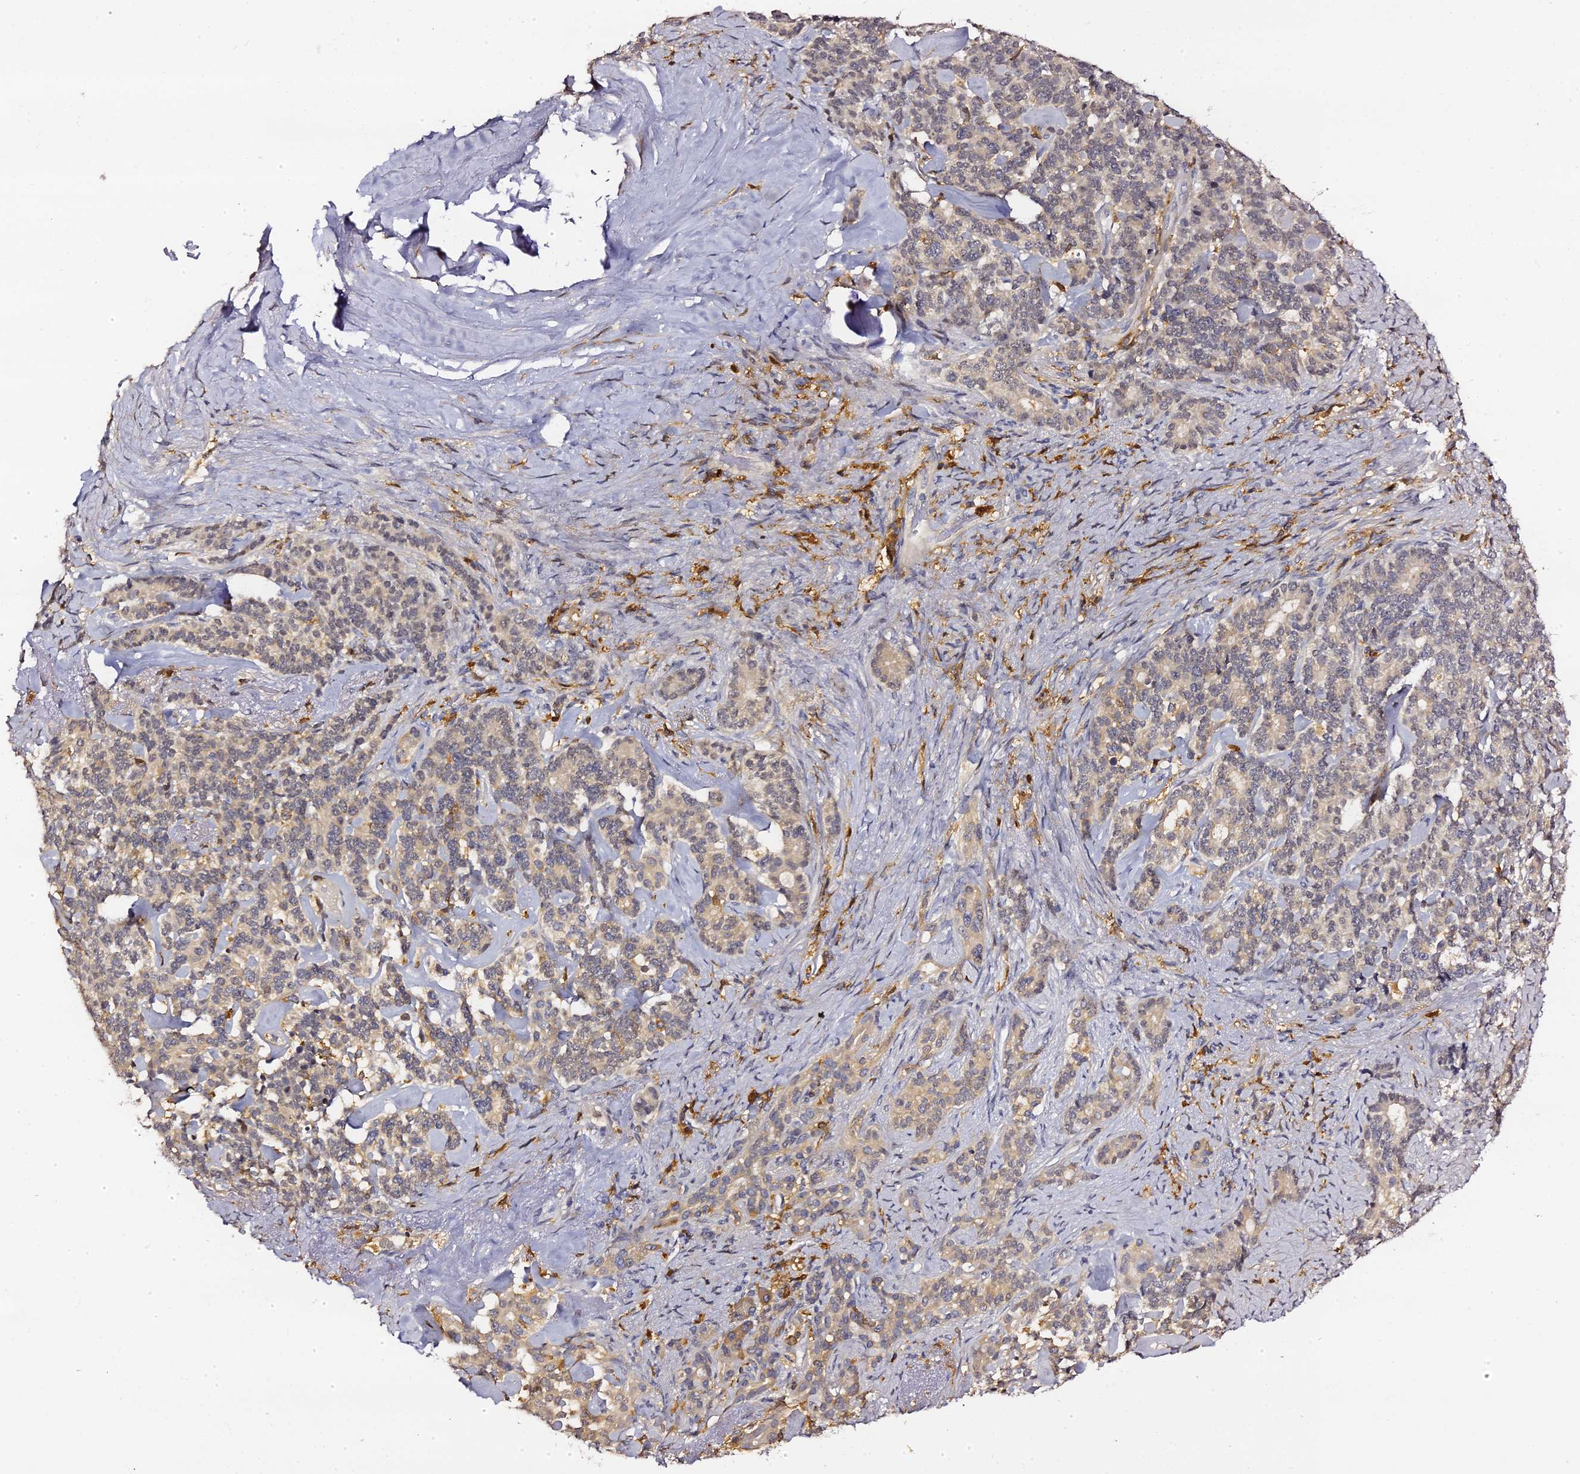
{"staining": {"intensity": "weak", "quantity": ">75%", "location": "cytoplasmic/membranous"}, "tissue": "pancreatic cancer", "cell_type": "Tumor cells", "image_type": "cancer", "snomed": [{"axis": "morphology", "description": "Adenocarcinoma, NOS"}, {"axis": "topography", "description": "Pancreas"}], "caption": "A low amount of weak cytoplasmic/membranous expression is seen in approximately >75% of tumor cells in adenocarcinoma (pancreatic) tissue.", "gene": "IL4I1", "patient": {"sex": "female", "age": 74}}